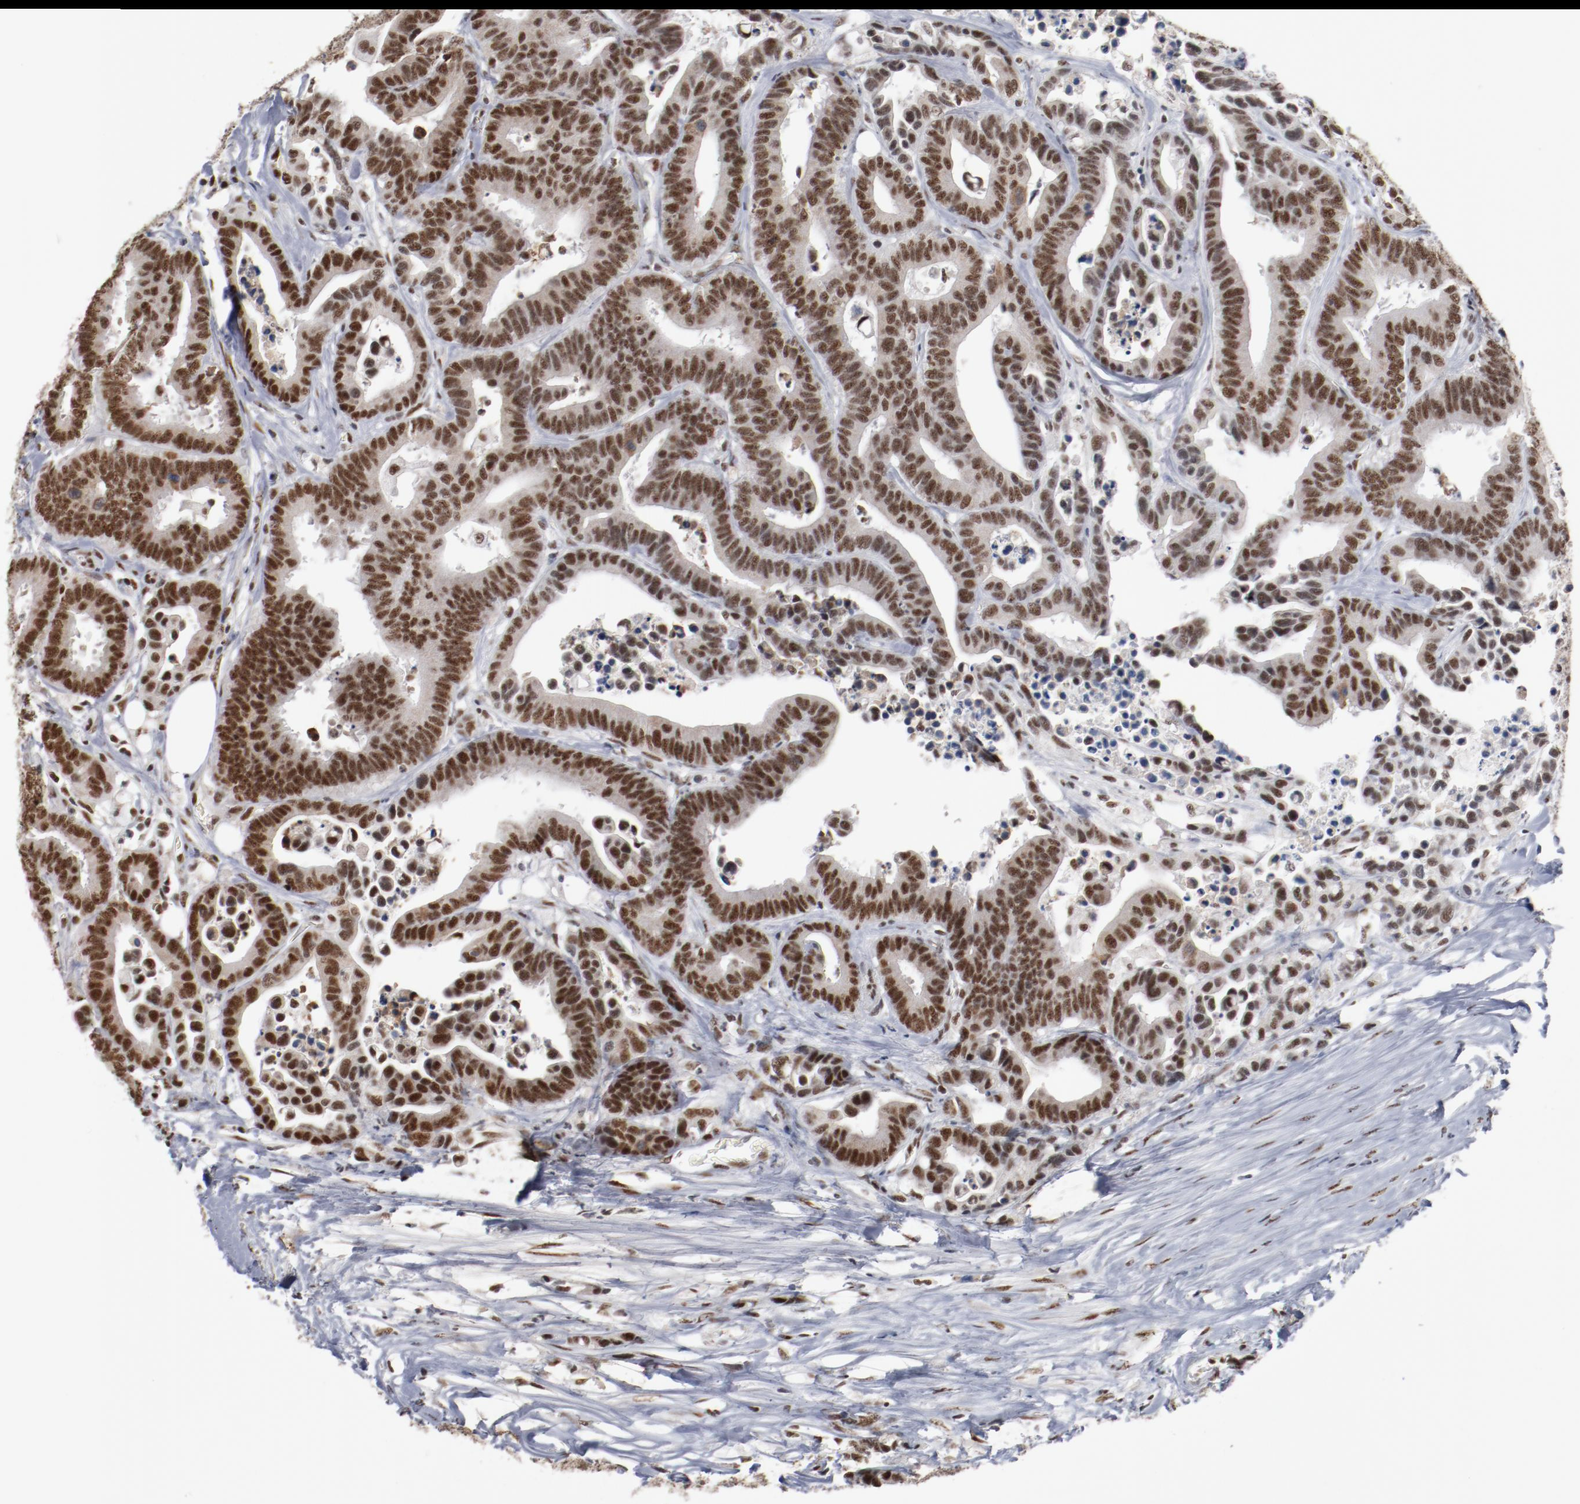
{"staining": {"intensity": "strong", "quantity": ">75%", "location": "nuclear"}, "tissue": "colorectal cancer", "cell_type": "Tumor cells", "image_type": "cancer", "snomed": [{"axis": "morphology", "description": "Adenocarcinoma, NOS"}, {"axis": "topography", "description": "Colon"}], "caption": "Approximately >75% of tumor cells in human colorectal adenocarcinoma exhibit strong nuclear protein expression as visualized by brown immunohistochemical staining.", "gene": "BUB3", "patient": {"sex": "male", "age": 82}}